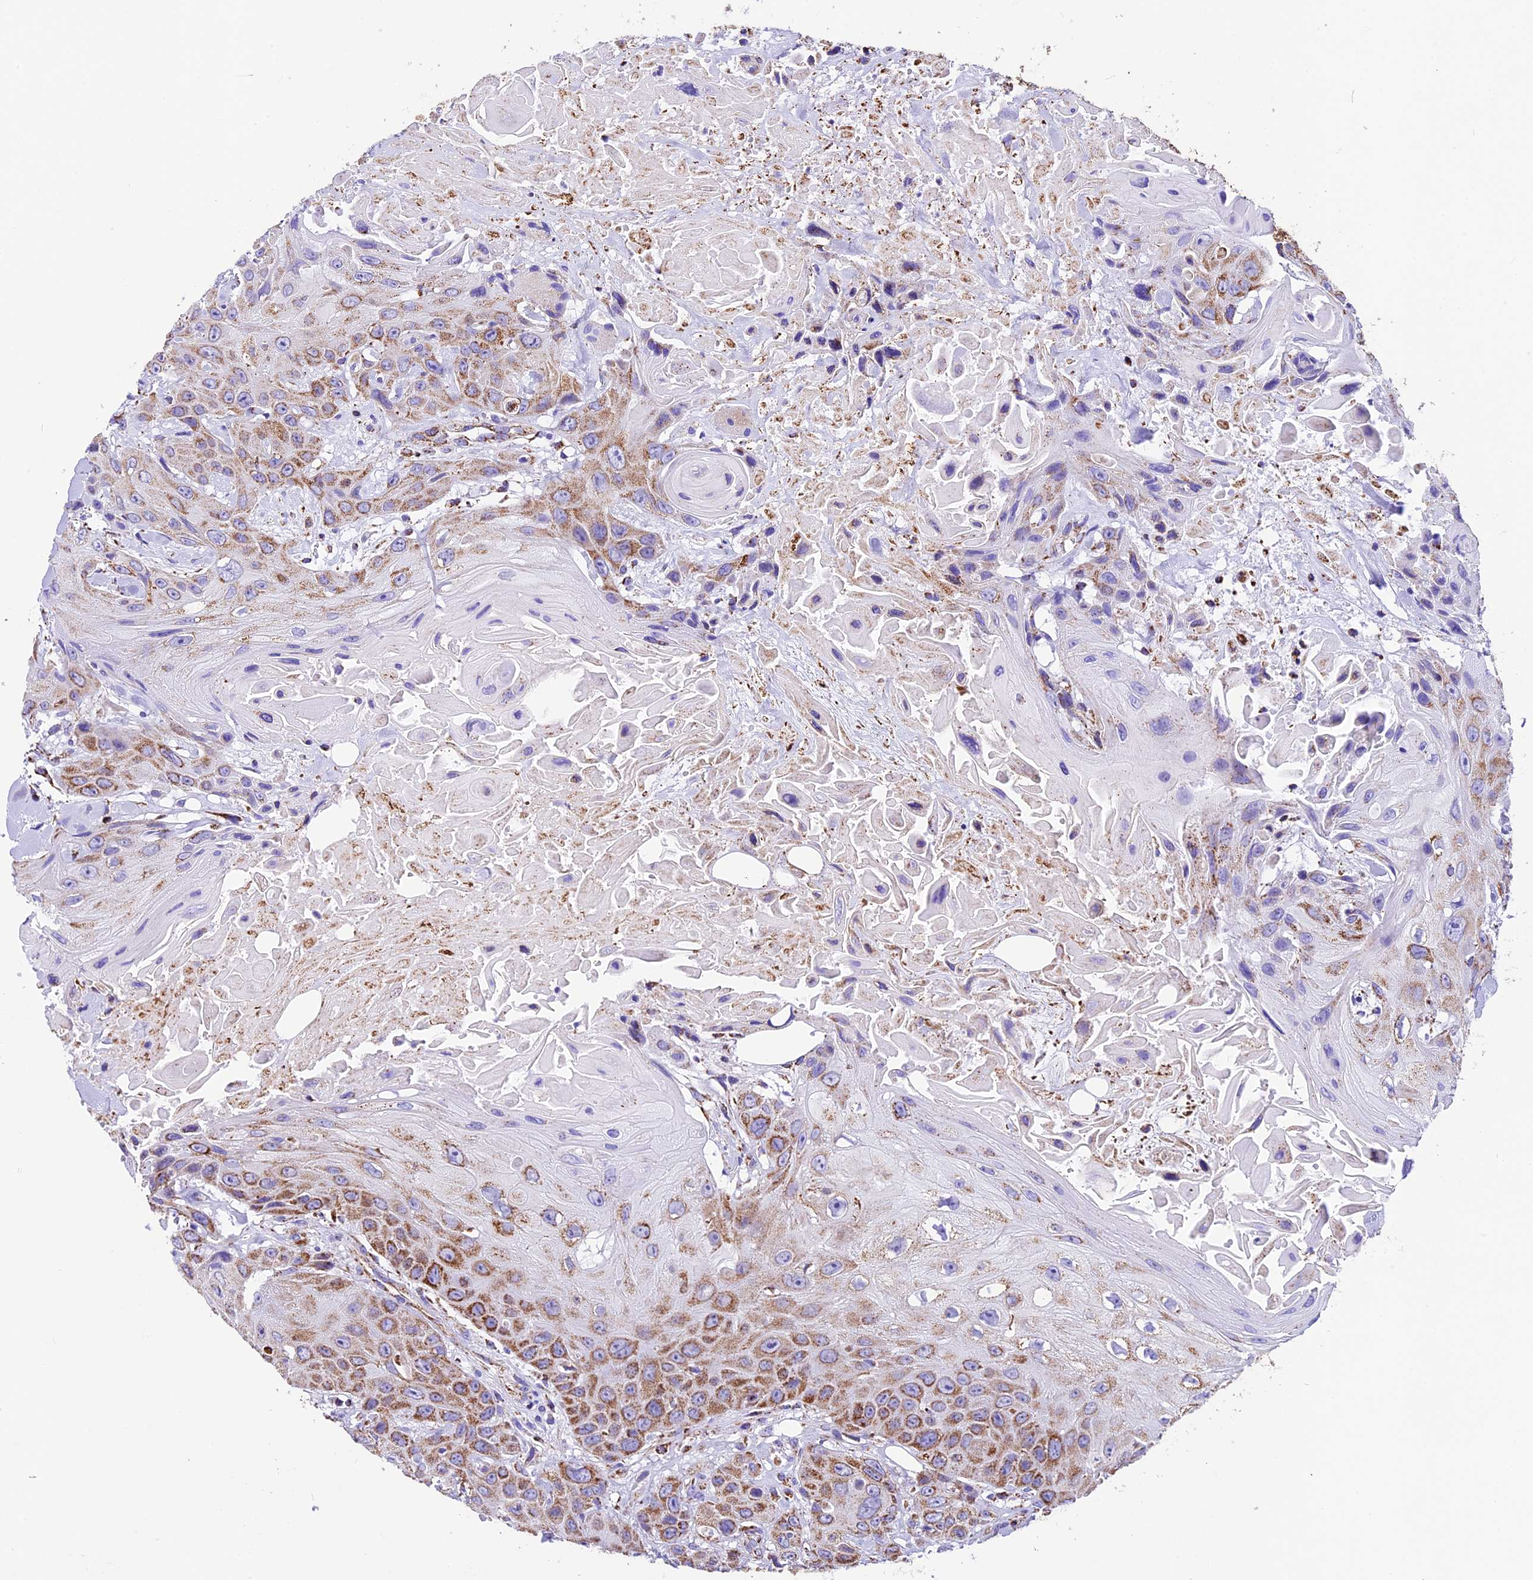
{"staining": {"intensity": "moderate", "quantity": ">75%", "location": "cytoplasmic/membranous"}, "tissue": "head and neck cancer", "cell_type": "Tumor cells", "image_type": "cancer", "snomed": [{"axis": "morphology", "description": "Squamous cell carcinoma, NOS"}, {"axis": "topography", "description": "Head-Neck"}], "caption": "Brown immunohistochemical staining in human head and neck squamous cell carcinoma displays moderate cytoplasmic/membranous positivity in approximately >75% of tumor cells.", "gene": "DCAF5", "patient": {"sex": "male", "age": 81}}